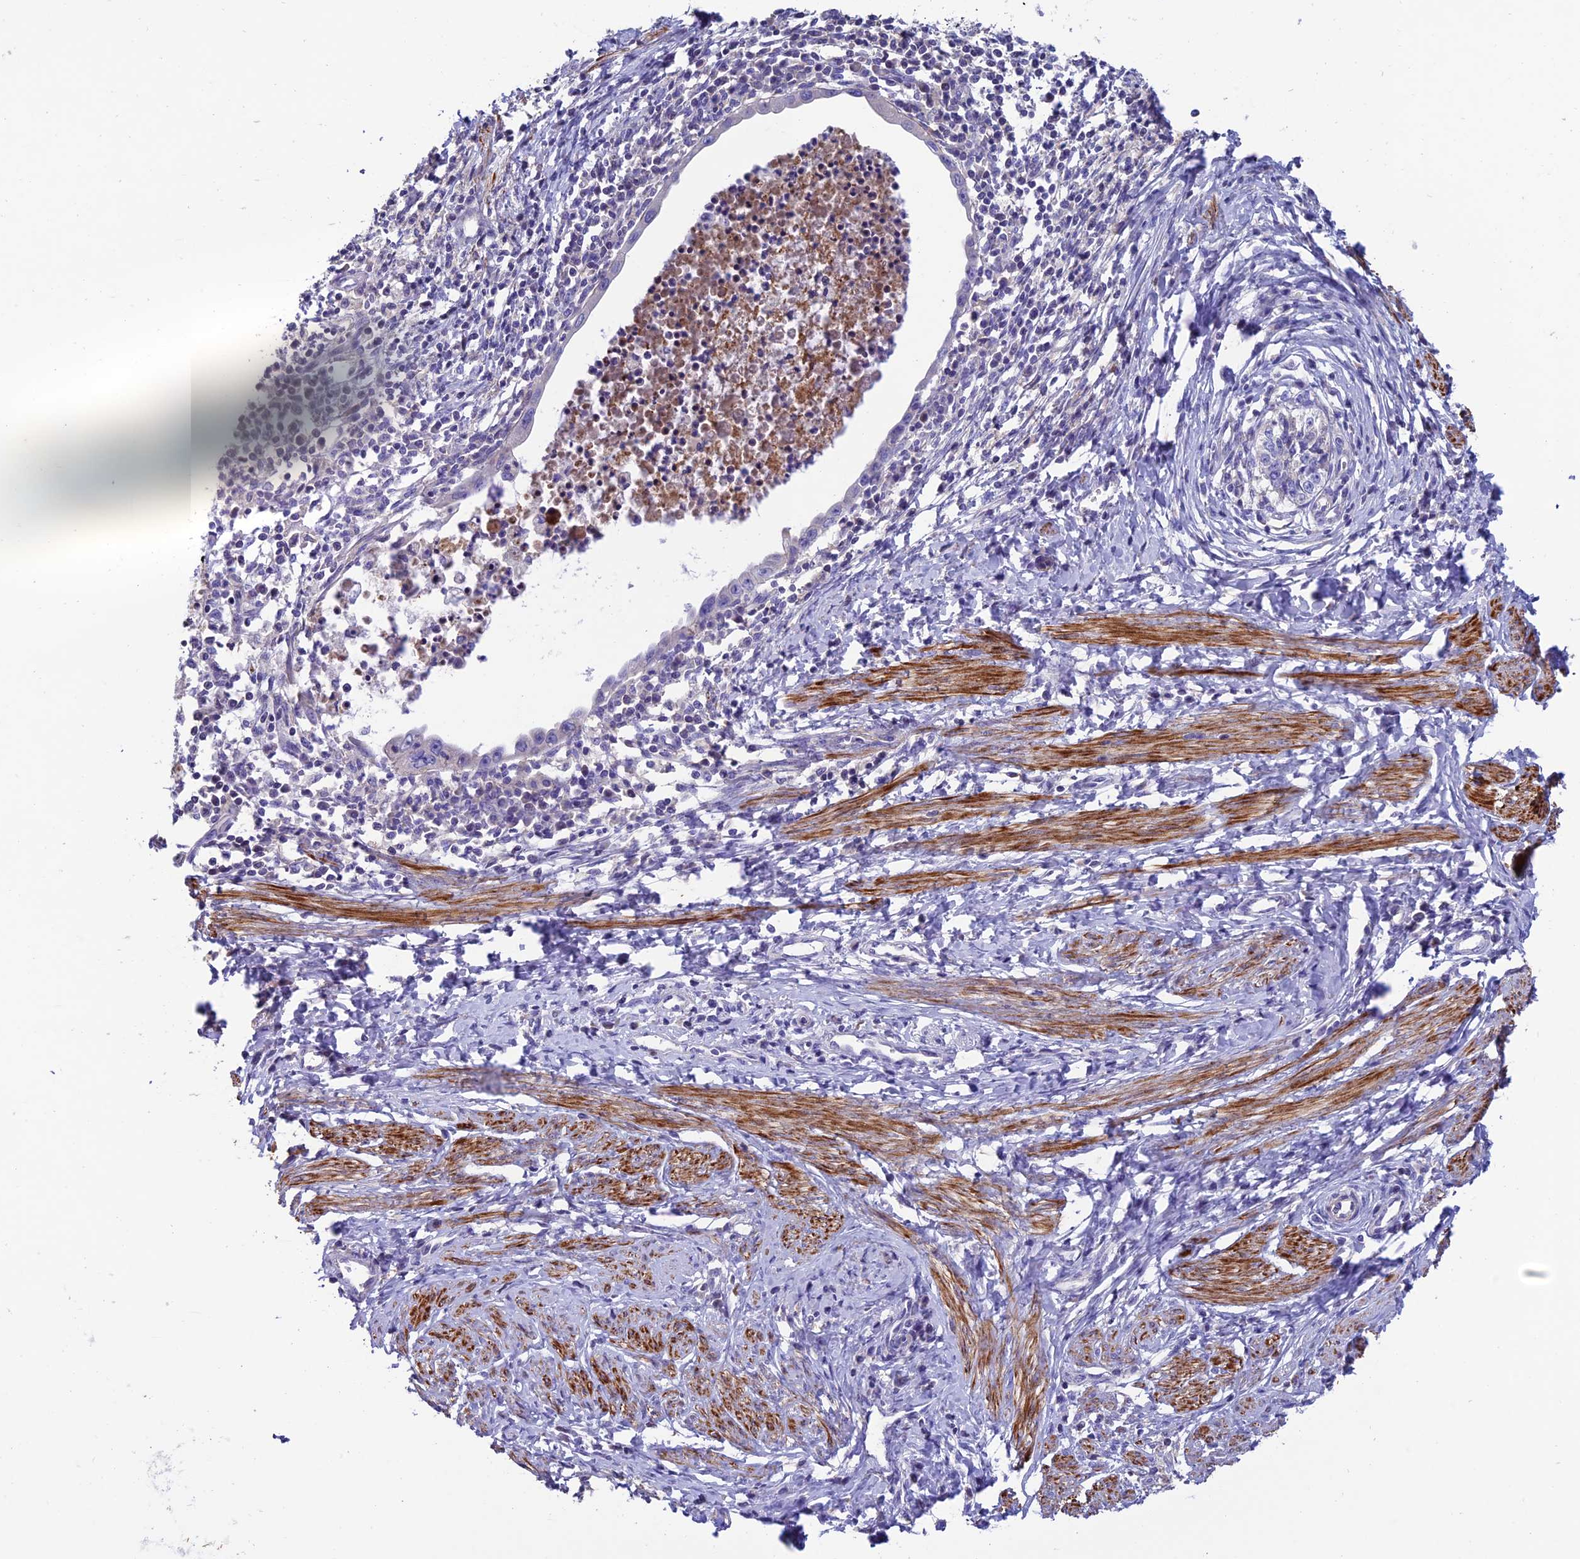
{"staining": {"intensity": "negative", "quantity": "none", "location": "none"}, "tissue": "cervical cancer", "cell_type": "Tumor cells", "image_type": "cancer", "snomed": [{"axis": "morphology", "description": "Adenocarcinoma, NOS"}, {"axis": "topography", "description": "Cervix"}], "caption": "Immunohistochemistry (IHC) of cervical cancer exhibits no staining in tumor cells.", "gene": "FAM178B", "patient": {"sex": "female", "age": 36}}